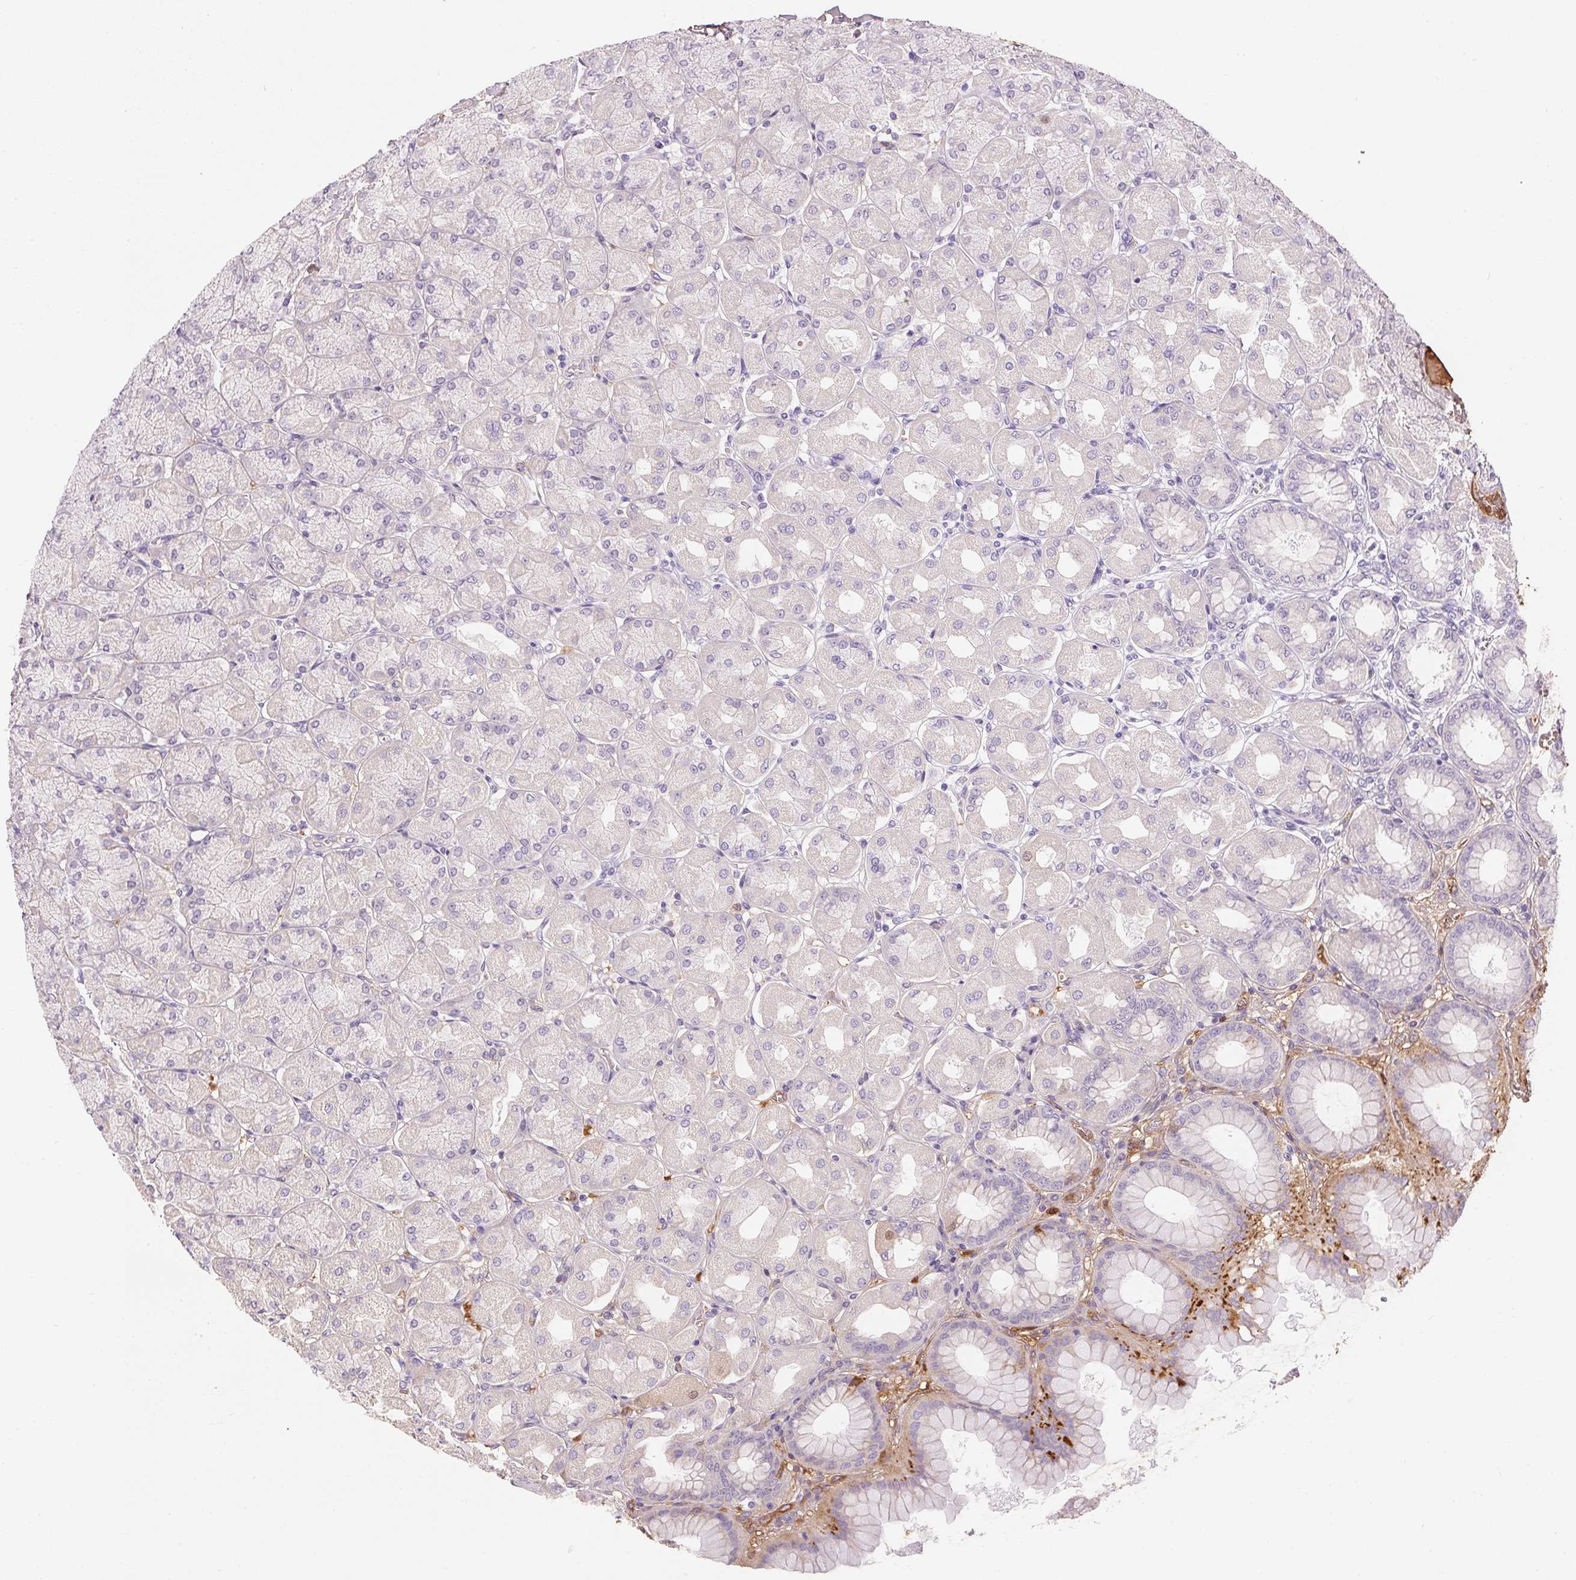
{"staining": {"intensity": "moderate", "quantity": "<25%", "location": "nuclear"}, "tissue": "stomach", "cell_type": "Glandular cells", "image_type": "normal", "snomed": [{"axis": "morphology", "description": "Normal tissue, NOS"}, {"axis": "topography", "description": "Stomach, upper"}], "caption": "Immunohistochemical staining of benign stomach displays low levels of moderate nuclear positivity in approximately <25% of glandular cells.", "gene": "ORM1", "patient": {"sex": "female", "age": 56}}